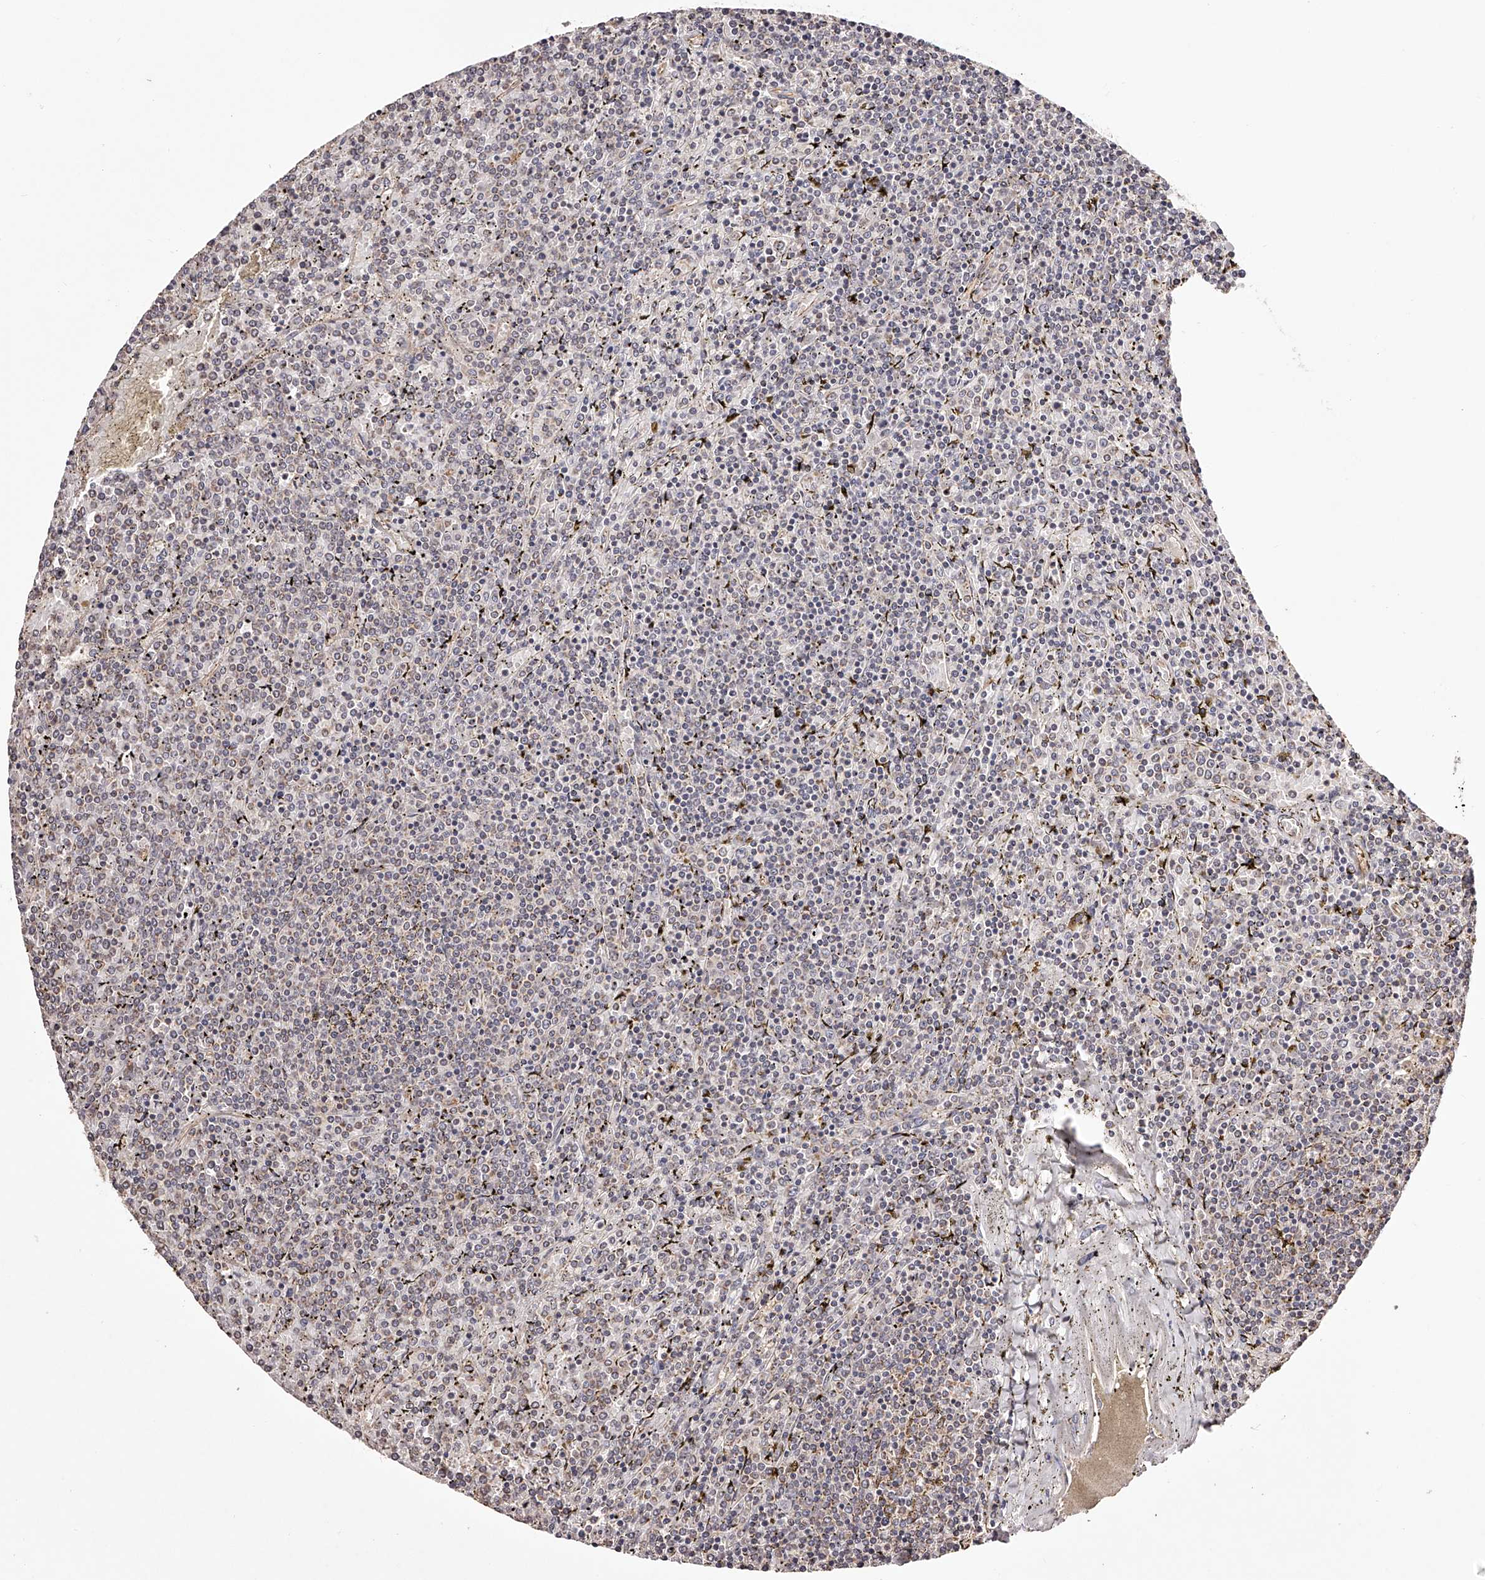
{"staining": {"intensity": "negative", "quantity": "none", "location": "none"}, "tissue": "lymphoma", "cell_type": "Tumor cells", "image_type": "cancer", "snomed": [{"axis": "morphology", "description": "Malignant lymphoma, non-Hodgkin's type, Low grade"}, {"axis": "topography", "description": "Spleen"}], "caption": "A high-resolution image shows immunohistochemistry staining of lymphoma, which displays no significant positivity in tumor cells.", "gene": "USP21", "patient": {"sex": "female", "age": 19}}